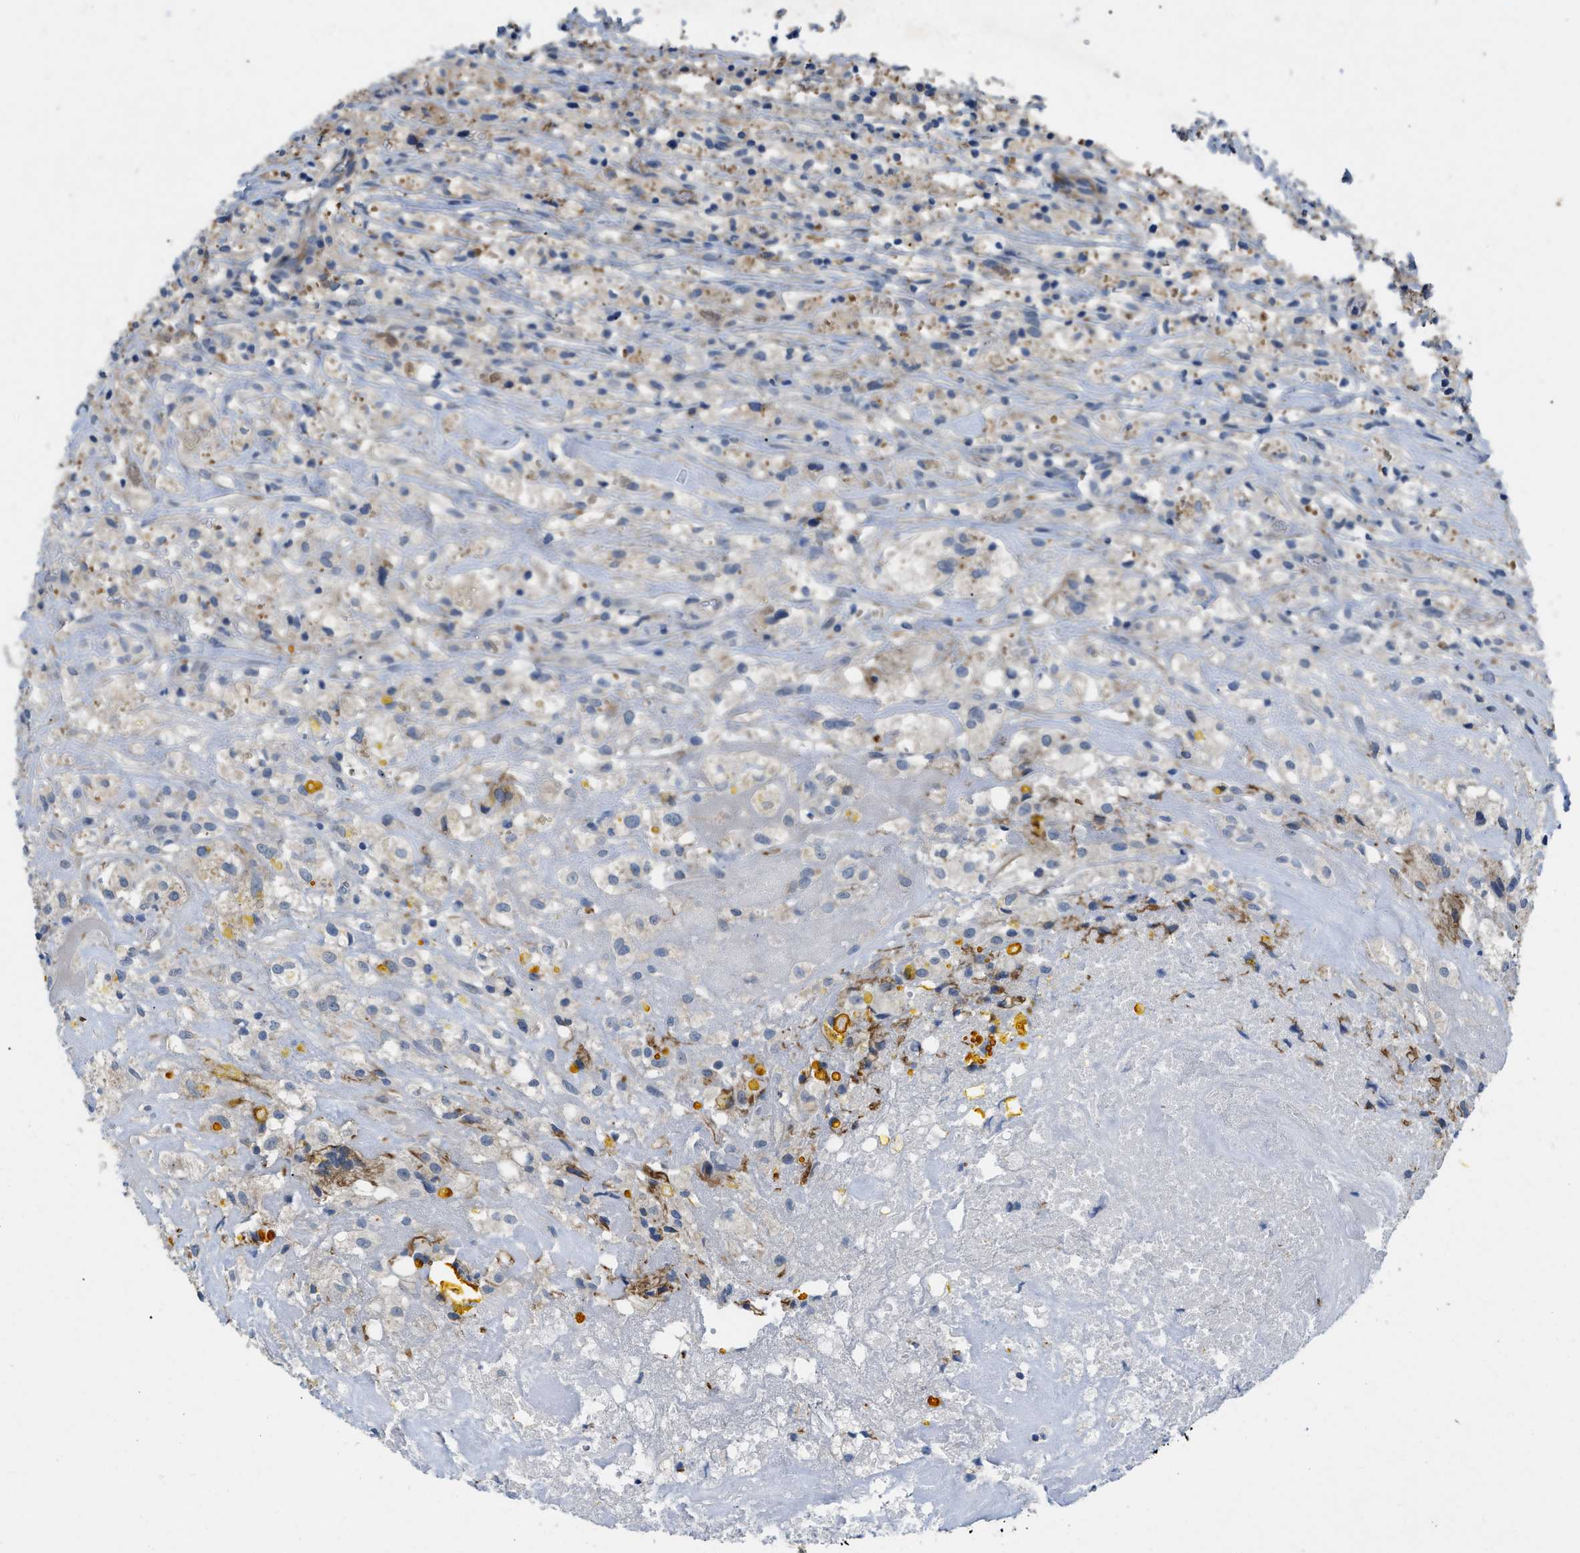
{"staining": {"intensity": "negative", "quantity": "none", "location": "none"}, "tissue": "testis cancer", "cell_type": "Tumor cells", "image_type": "cancer", "snomed": [{"axis": "morphology", "description": "Carcinoma, Embryonal, NOS"}, {"axis": "topography", "description": "Testis"}], "caption": "Immunohistochemistry of testis cancer reveals no expression in tumor cells. (Immunohistochemistry, brightfield microscopy, high magnification).", "gene": "DHX58", "patient": {"sex": "male", "age": 2}}